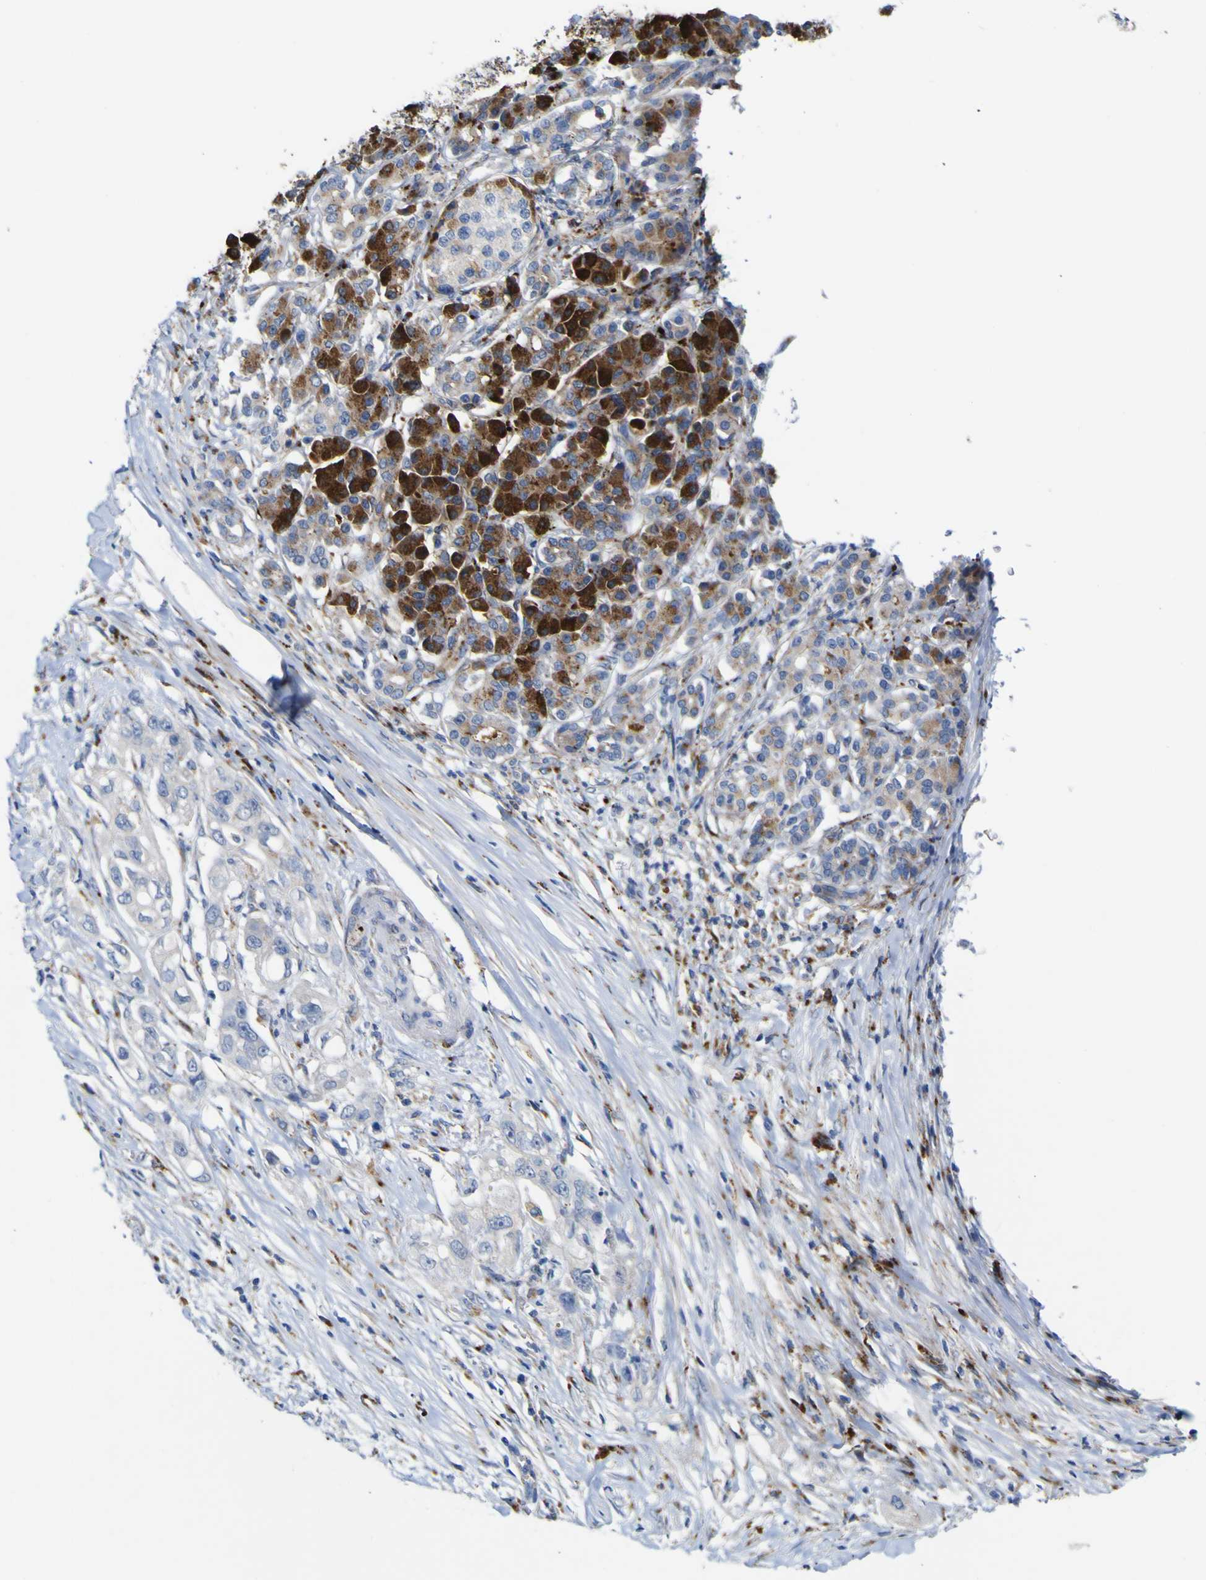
{"staining": {"intensity": "negative", "quantity": "none", "location": "none"}, "tissue": "pancreatic cancer", "cell_type": "Tumor cells", "image_type": "cancer", "snomed": [{"axis": "morphology", "description": "Normal tissue, NOS"}, {"axis": "topography", "description": "Pancreas"}], "caption": "Tumor cells show no significant positivity in pancreatic cancer.", "gene": "PTPRF", "patient": {"sex": "male", "age": 42}}